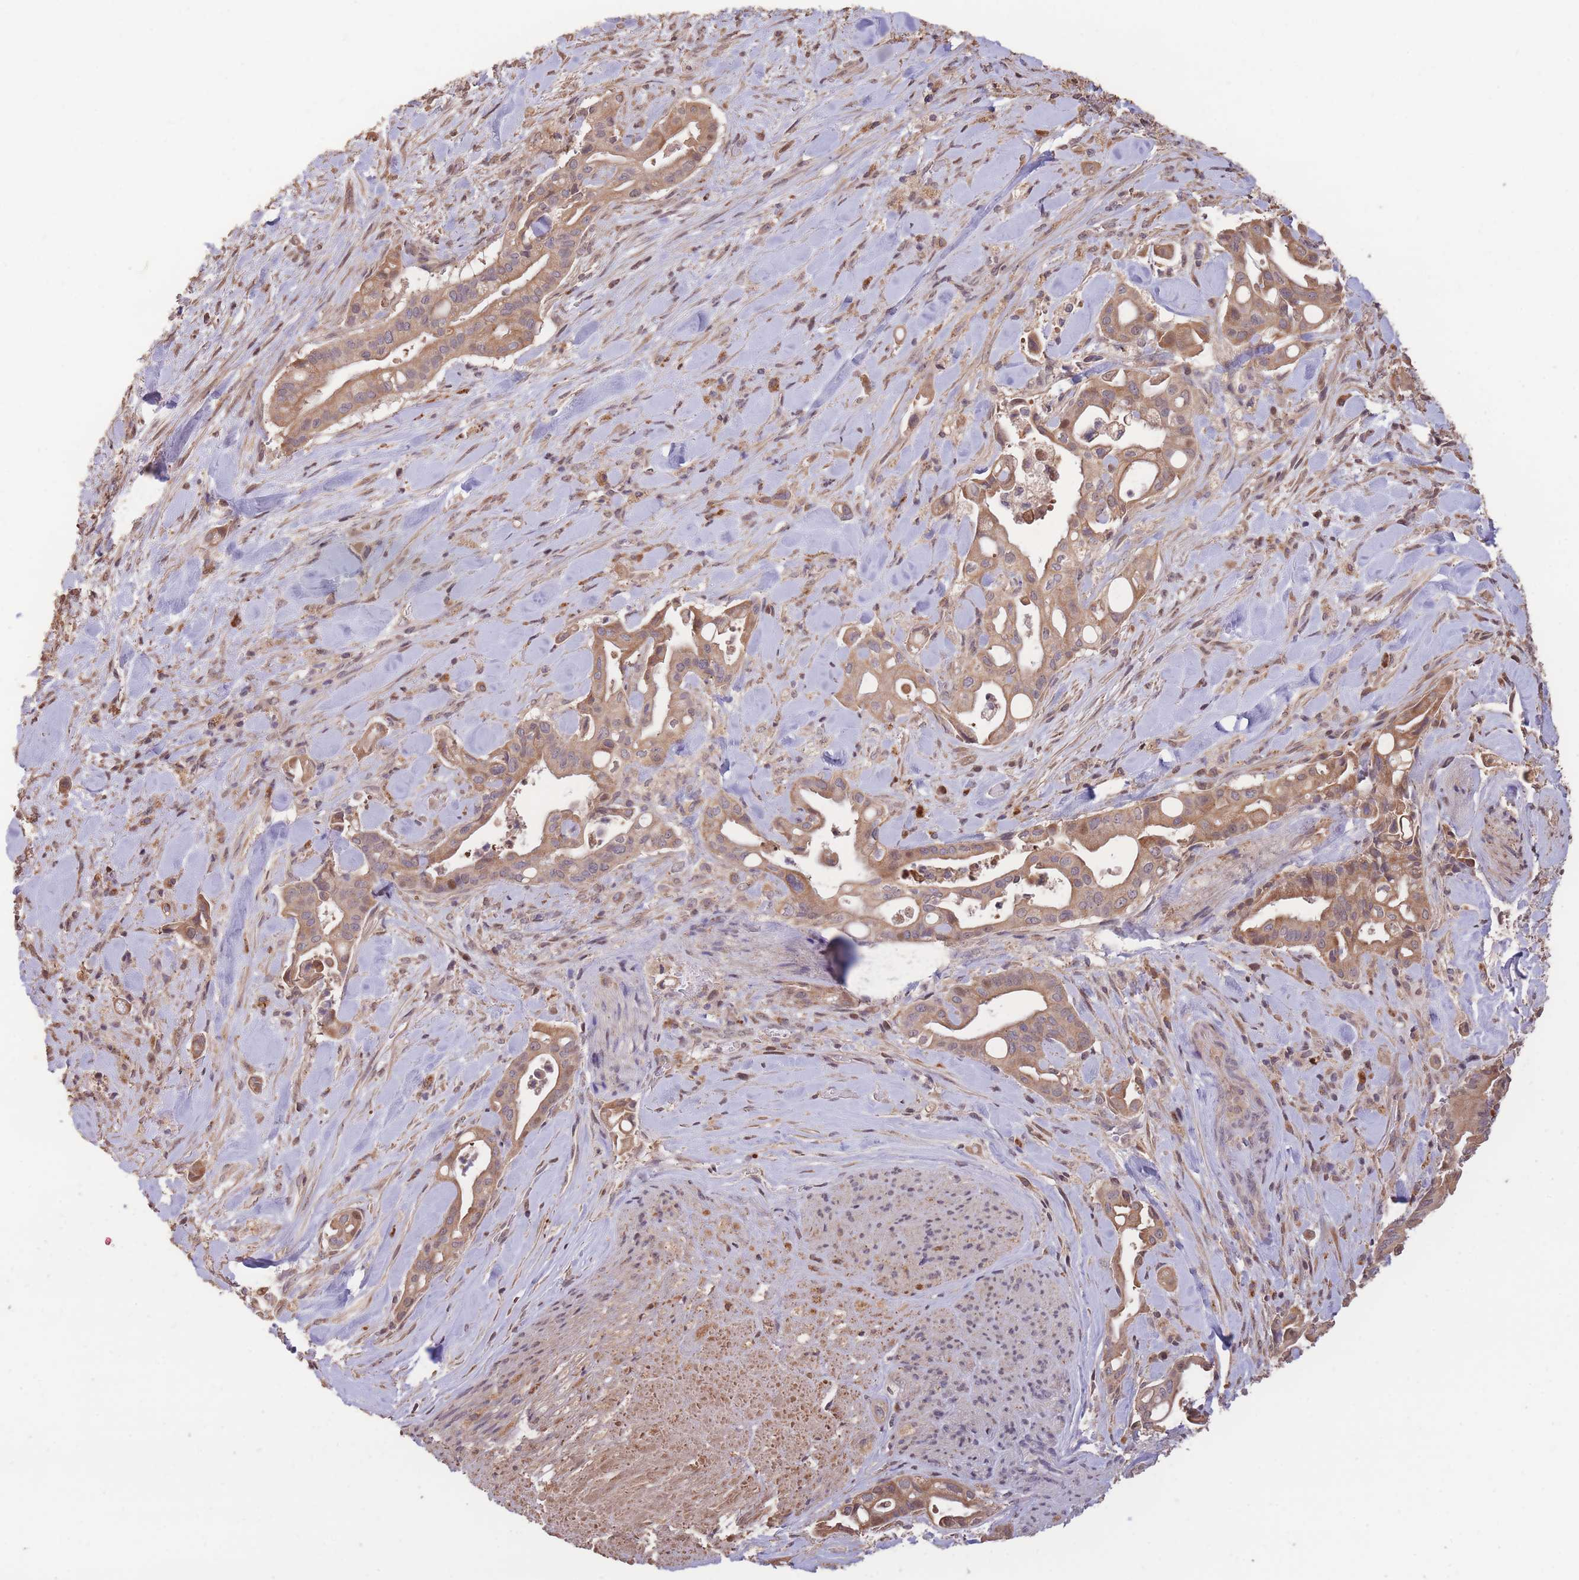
{"staining": {"intensity": "moderate", "quantity": ">75%", "location": "cytoplasmic/membranous"}, "tissue": "liver cancer", "cell_type": "Tumor cells", "image_type": "cancer", "snomed": [{"axis": "morphology", "description": "Cholangiocarcinoma"}, {"axis": "topography", "description": "Liver"}], "caption": "Human liver cancer (cholangiocarcinoma) stained with a brown dye shows moderate cytoplasmic/membranous positive positivity in approximately >75% of tumor cells.", "gene": "RGS14", "patient": {"sex": "female", "age": 68}}